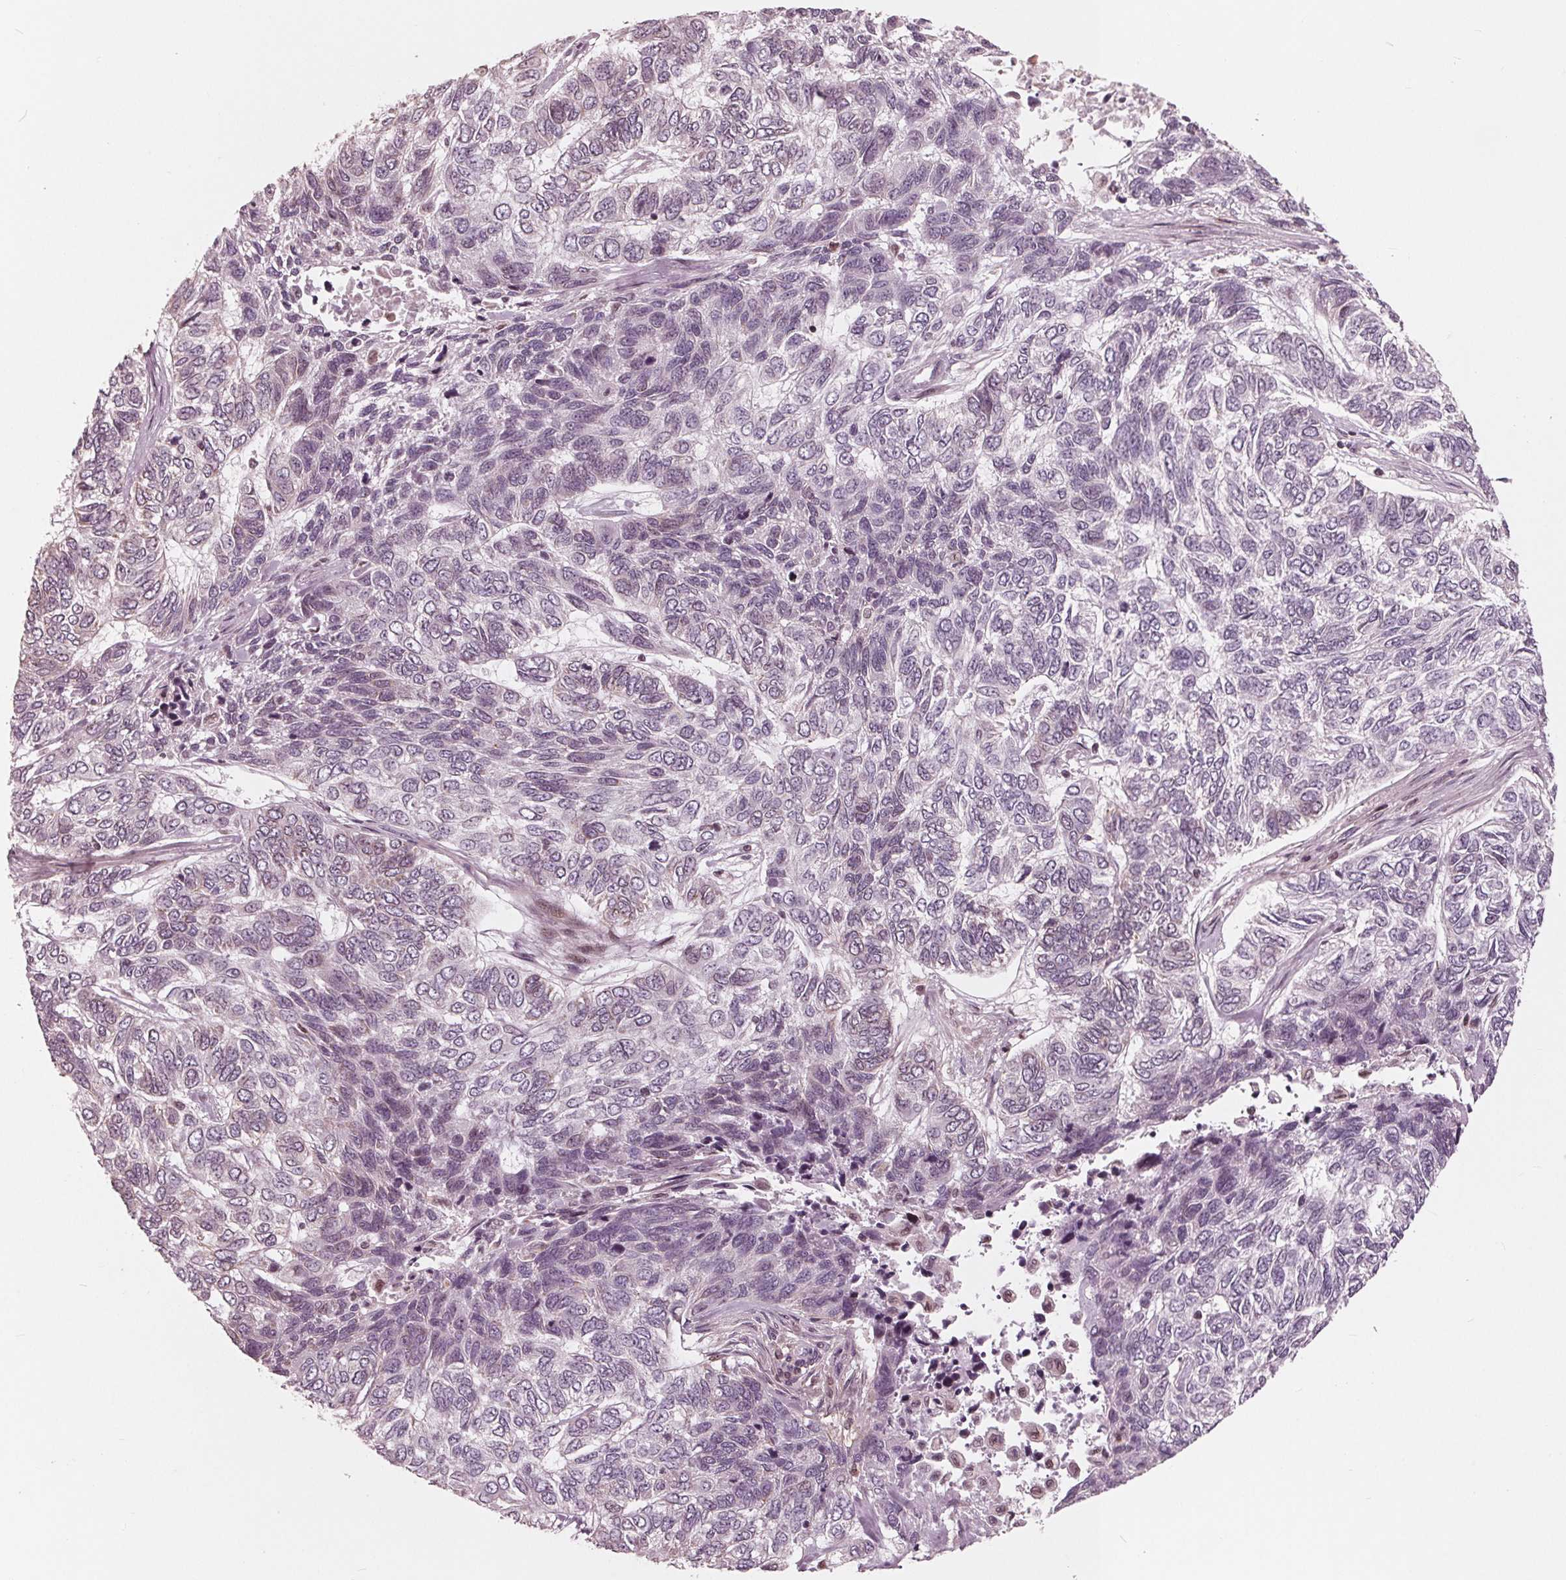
{"staining": {"intensity": "negative", "quantity": "none", "location": "none"}, "tissue": "skin cancer", "cell_type": "Tumor cells", "image_type": "cancer", "snomed": [{"axis": "morphology", "description": "Basal cell carcinoma"}, {"axis": "topography", "description": "Skin"}], "caption": "Tumor cells are negative for brown protein staining in skin cancer.", "gene": "NUP210", "patient": {"sex": "female", "age": 65}}